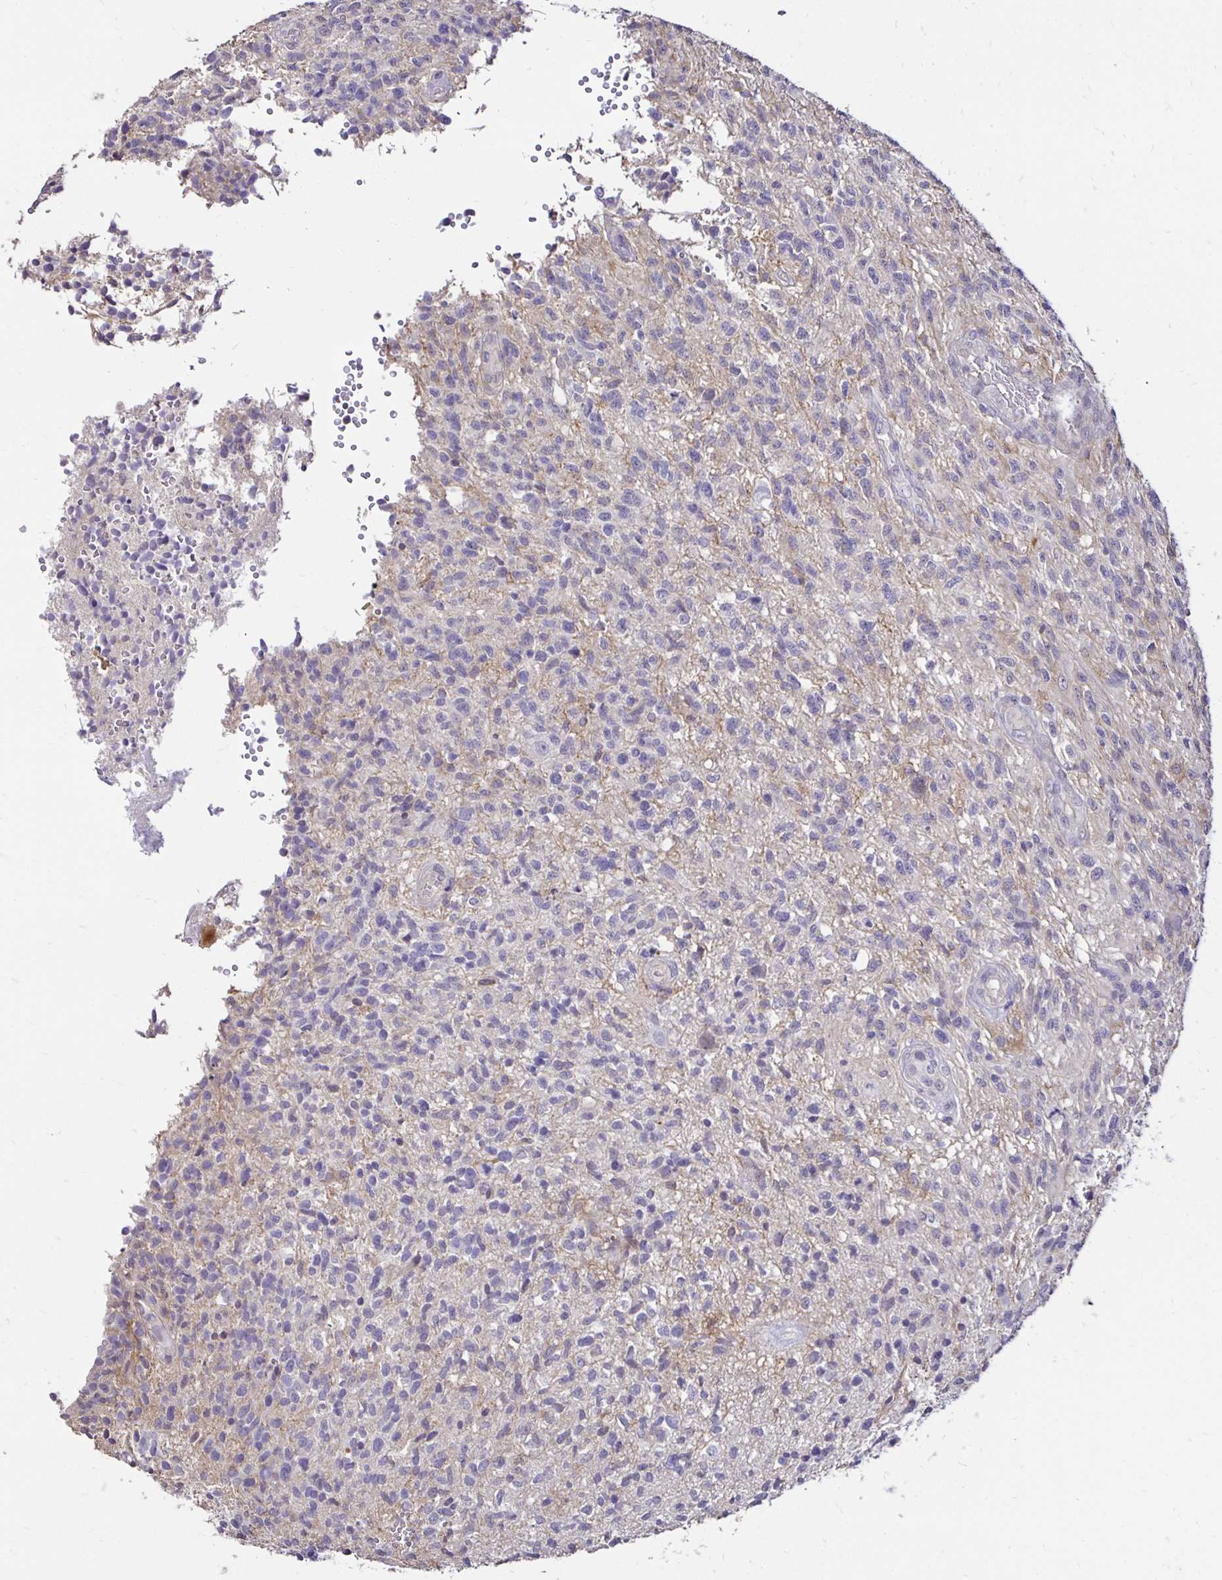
{"staining": {"intensity": "negative", "quantity": "none", "location": "none"}, "tissue": "glioma", "cell_type": "Tumor cells", "image_type": "cancer", "snomed": [{"axis": "morphology", "description": "Glioma, malignant, High grade"}, {"axis": "topography", "description": "Brain"}], "caption": "A micrograph of glioma stained for a protein displays no brown staining in tumor cells.", "gene": "PNPLA3", "patient": {"sex": "male", "age": 56}}